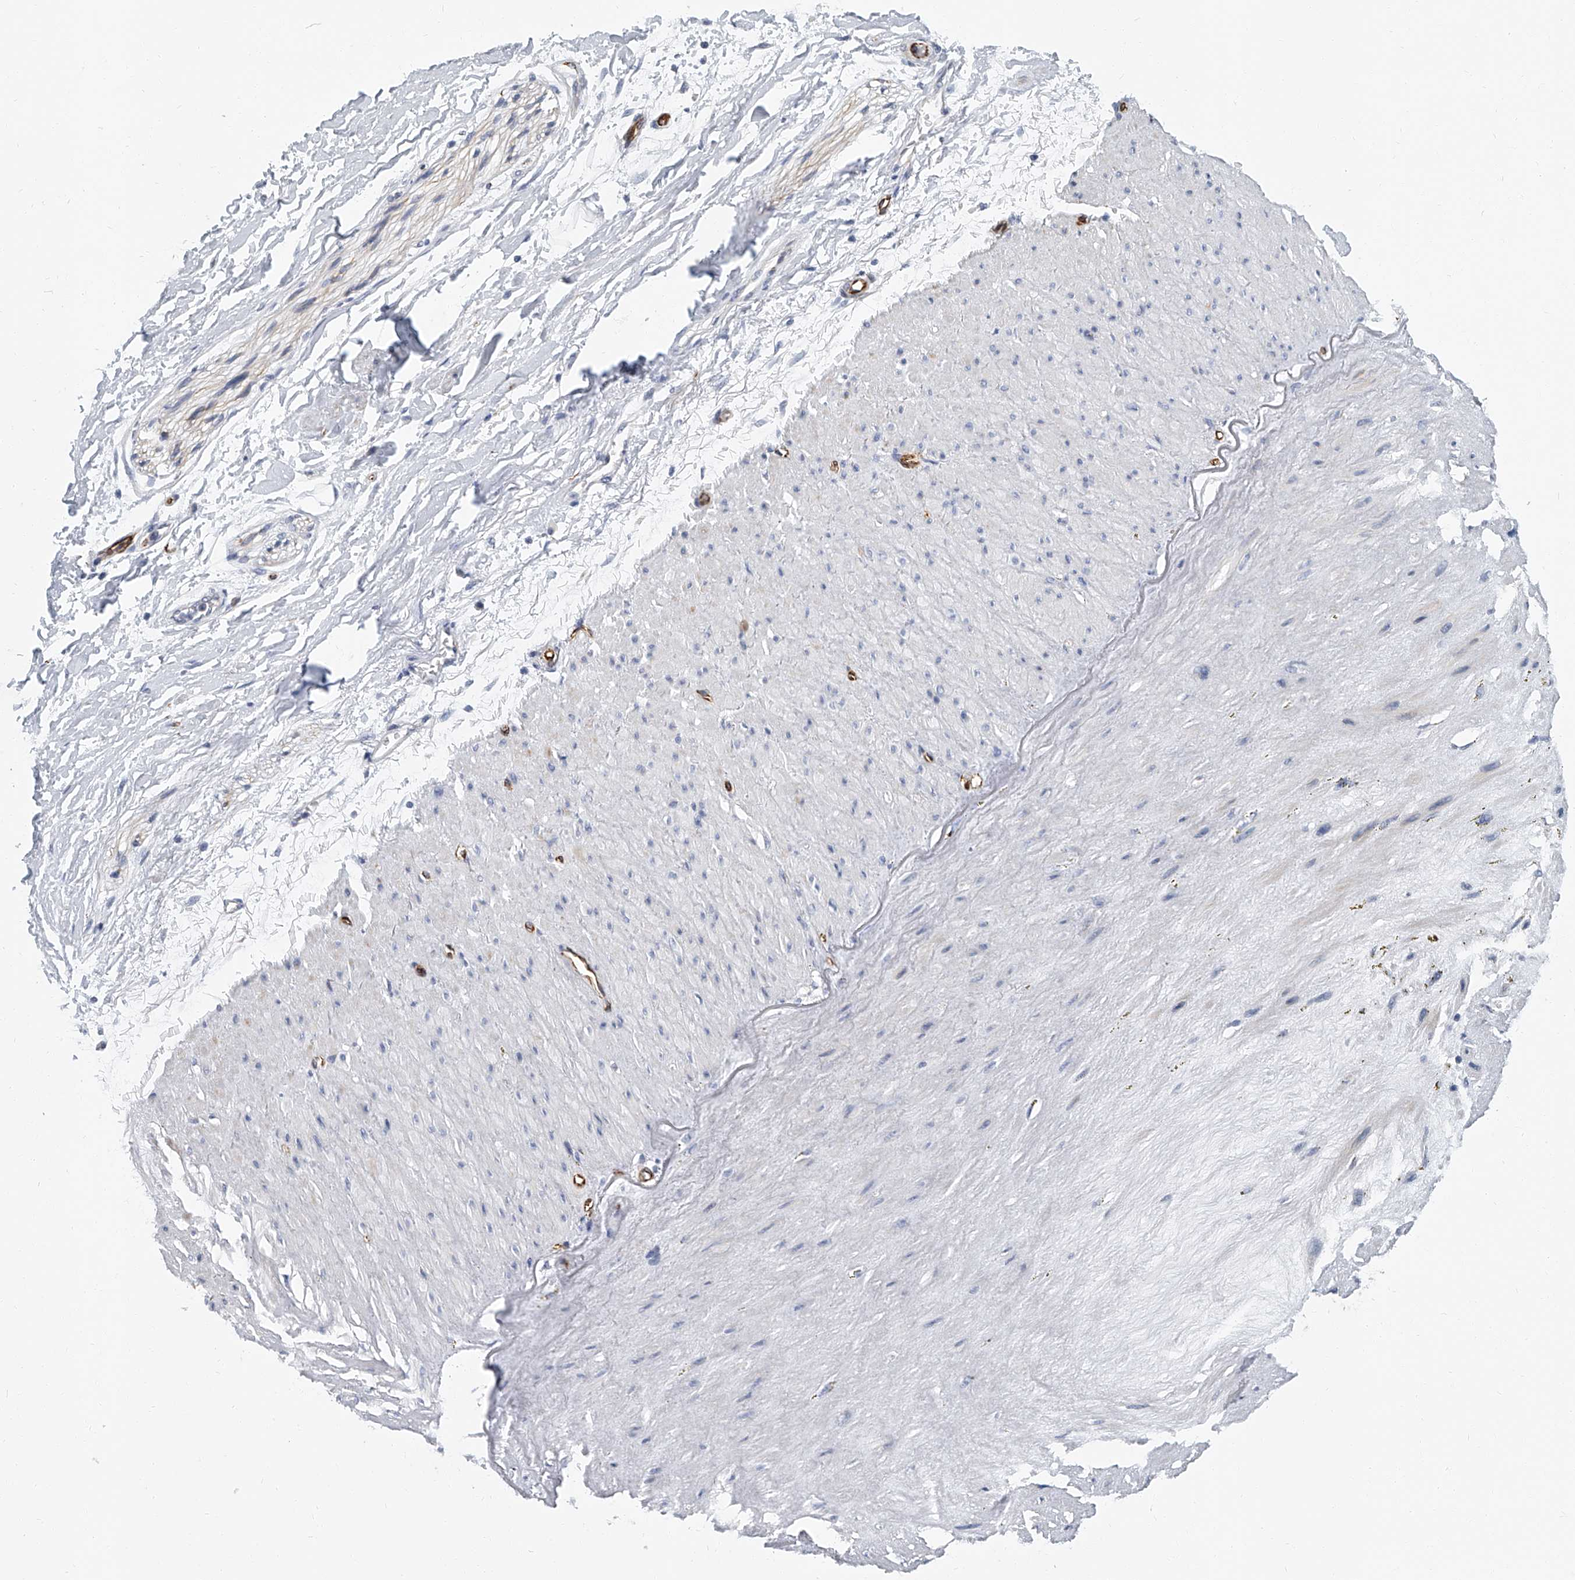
{"staining": {"intensity": "negative", "quantity": "none", "location": "none"}, "tissue": "adipose tissue", "cell_type": "Adipocytes", "image_type": "normal", "snomed": [{"axis": "morphology", "description": "Normal tissue, NOS"}, {"axis": "topography", "description": "Soft tissue"}], "caption": "IHC of benign human adipose tissue demonstrates no positivity in adipocytes.", "gene": "KIRREL1", "patient": {"sex": "male", "age": 72}}